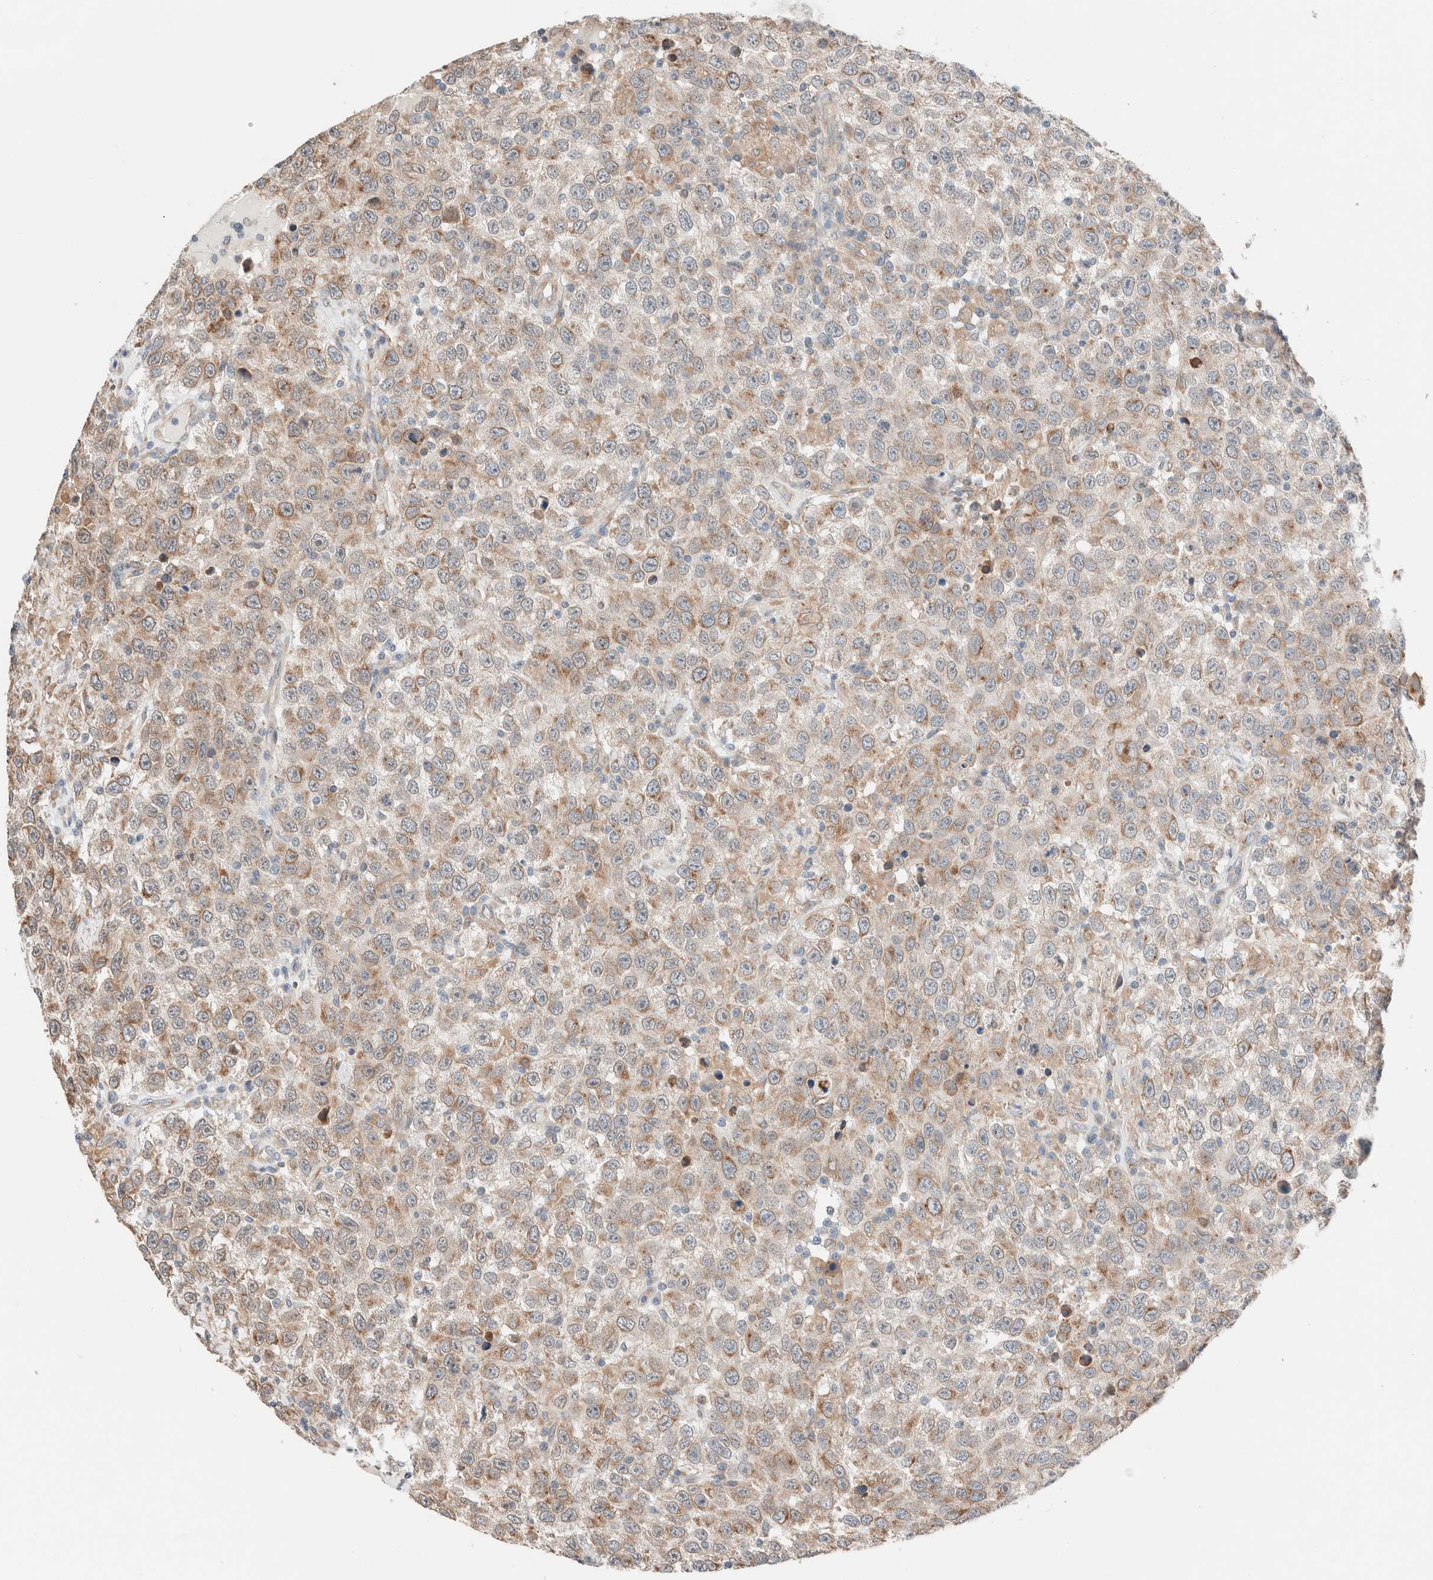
{"staining": {"intensity": "weak", "quantity": ">75%", "location": "cytoplasmic/membranous"}, "tissue": "testis cancer", "cell_type": "Tumor cells", "image_type": "cancer", "snomed": [{"axis": "morphology", "description": "Seminoma, NOS"}, {"axis": "topography", "description": "Testis"}], "caption": "Protein staining of testis seminoma tissue demonstrates weak cytoplasmic/membranous positivity in about >75% of tumor cells.", "gene": "PCM1", "patient": {"sex": "male", "age": 41}}